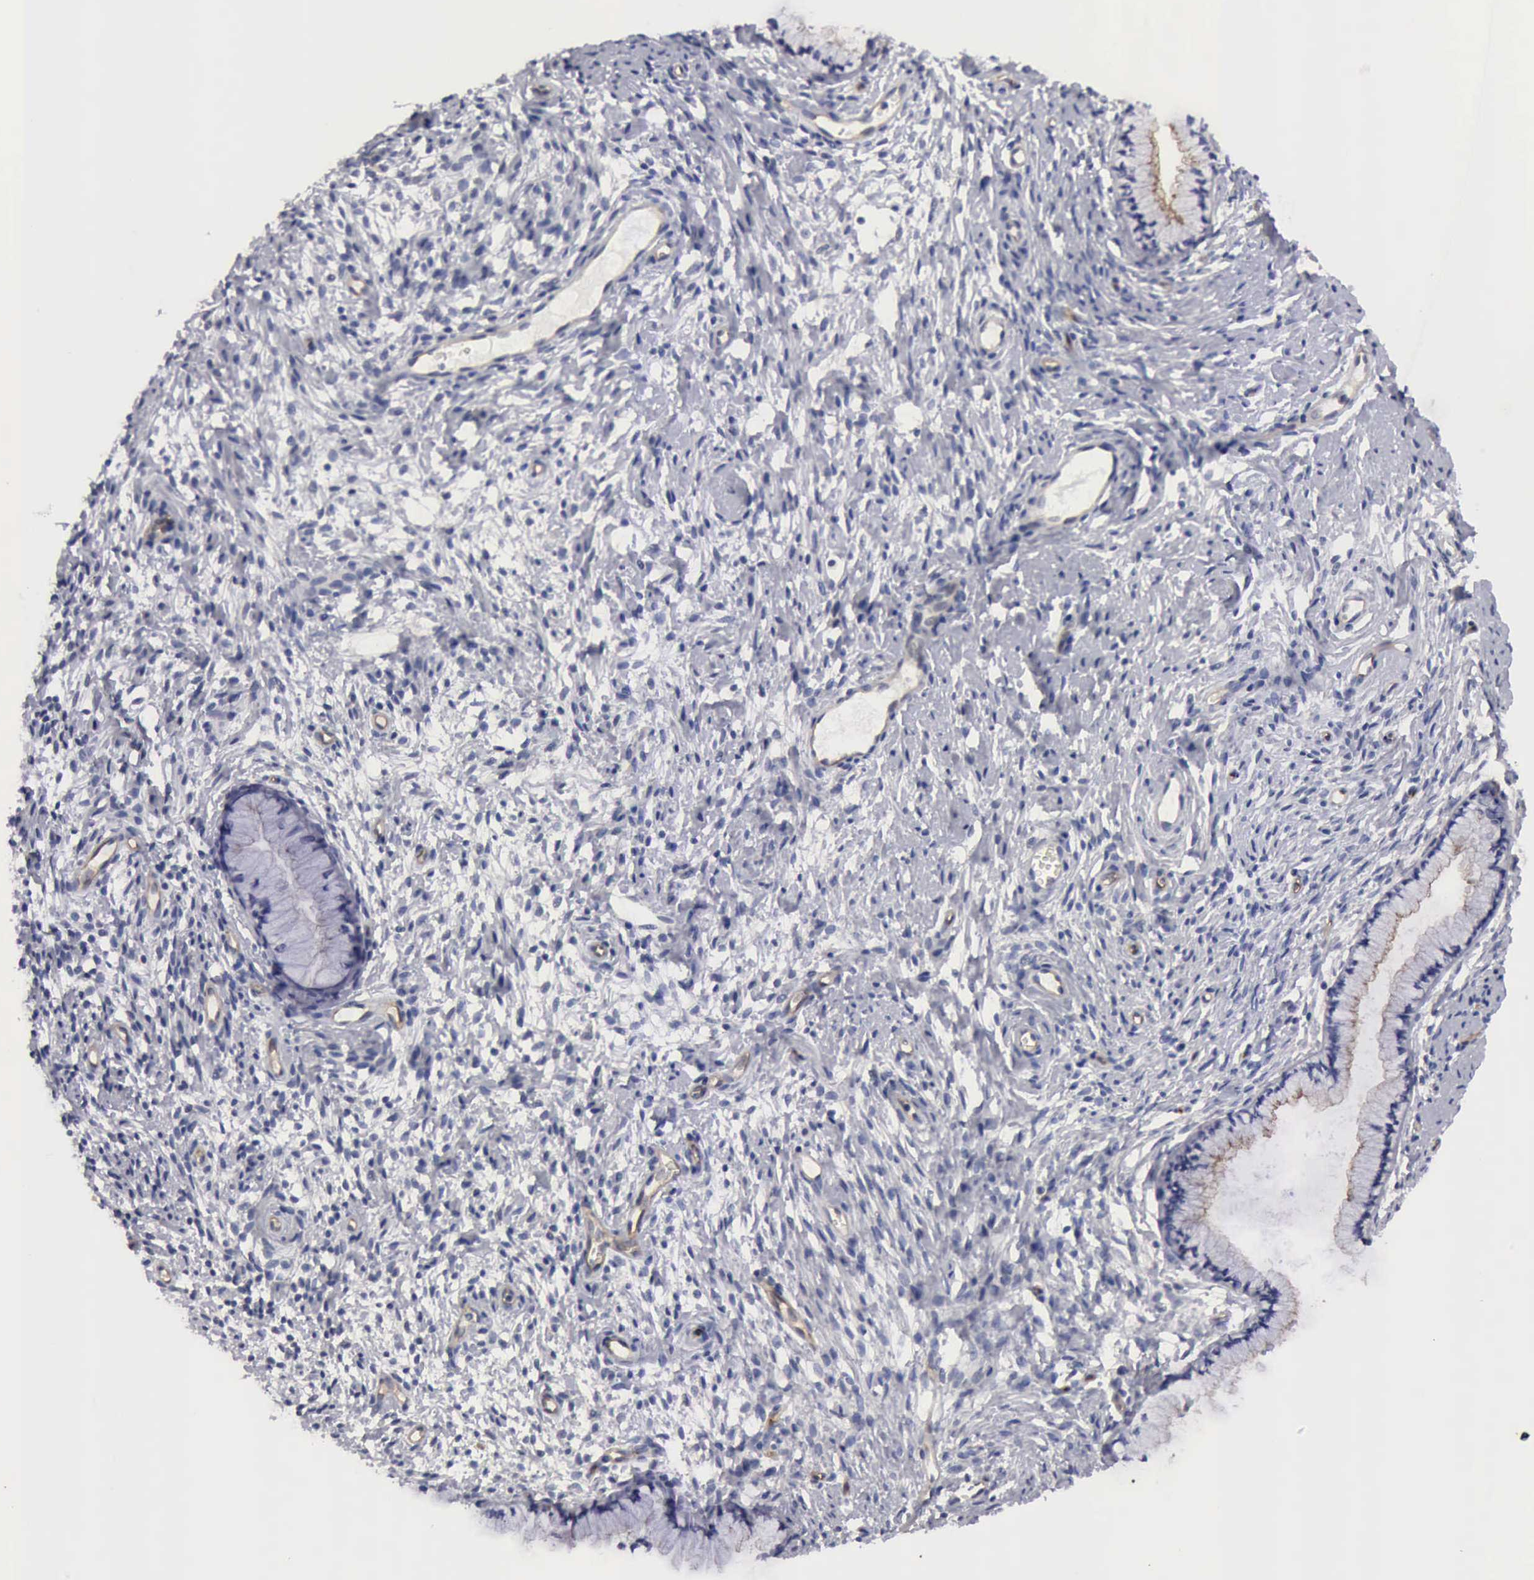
{"staining": {"intensity": "weak", "quantity": "<25%", "location": "cytoplasmic/membranous"}, "tissue": "cervix", "cell_type": "Glandular cells", "image_type": "normal", "snomed": [{"axis": "morphology", "description": "Normal tissue, NOS"}, {"axis": "topography", "description": "Cervix"}], "caption": "IHC of unremarkable cervix reveals no staining in glandular cells. (DAB (3,3'-diaminobenzidine) immunohistochemistry (IHC) visualized using brightfield microscopy, high magnification).", "gene": "RDX", "patient": {"sex": "female", "age": 70}}